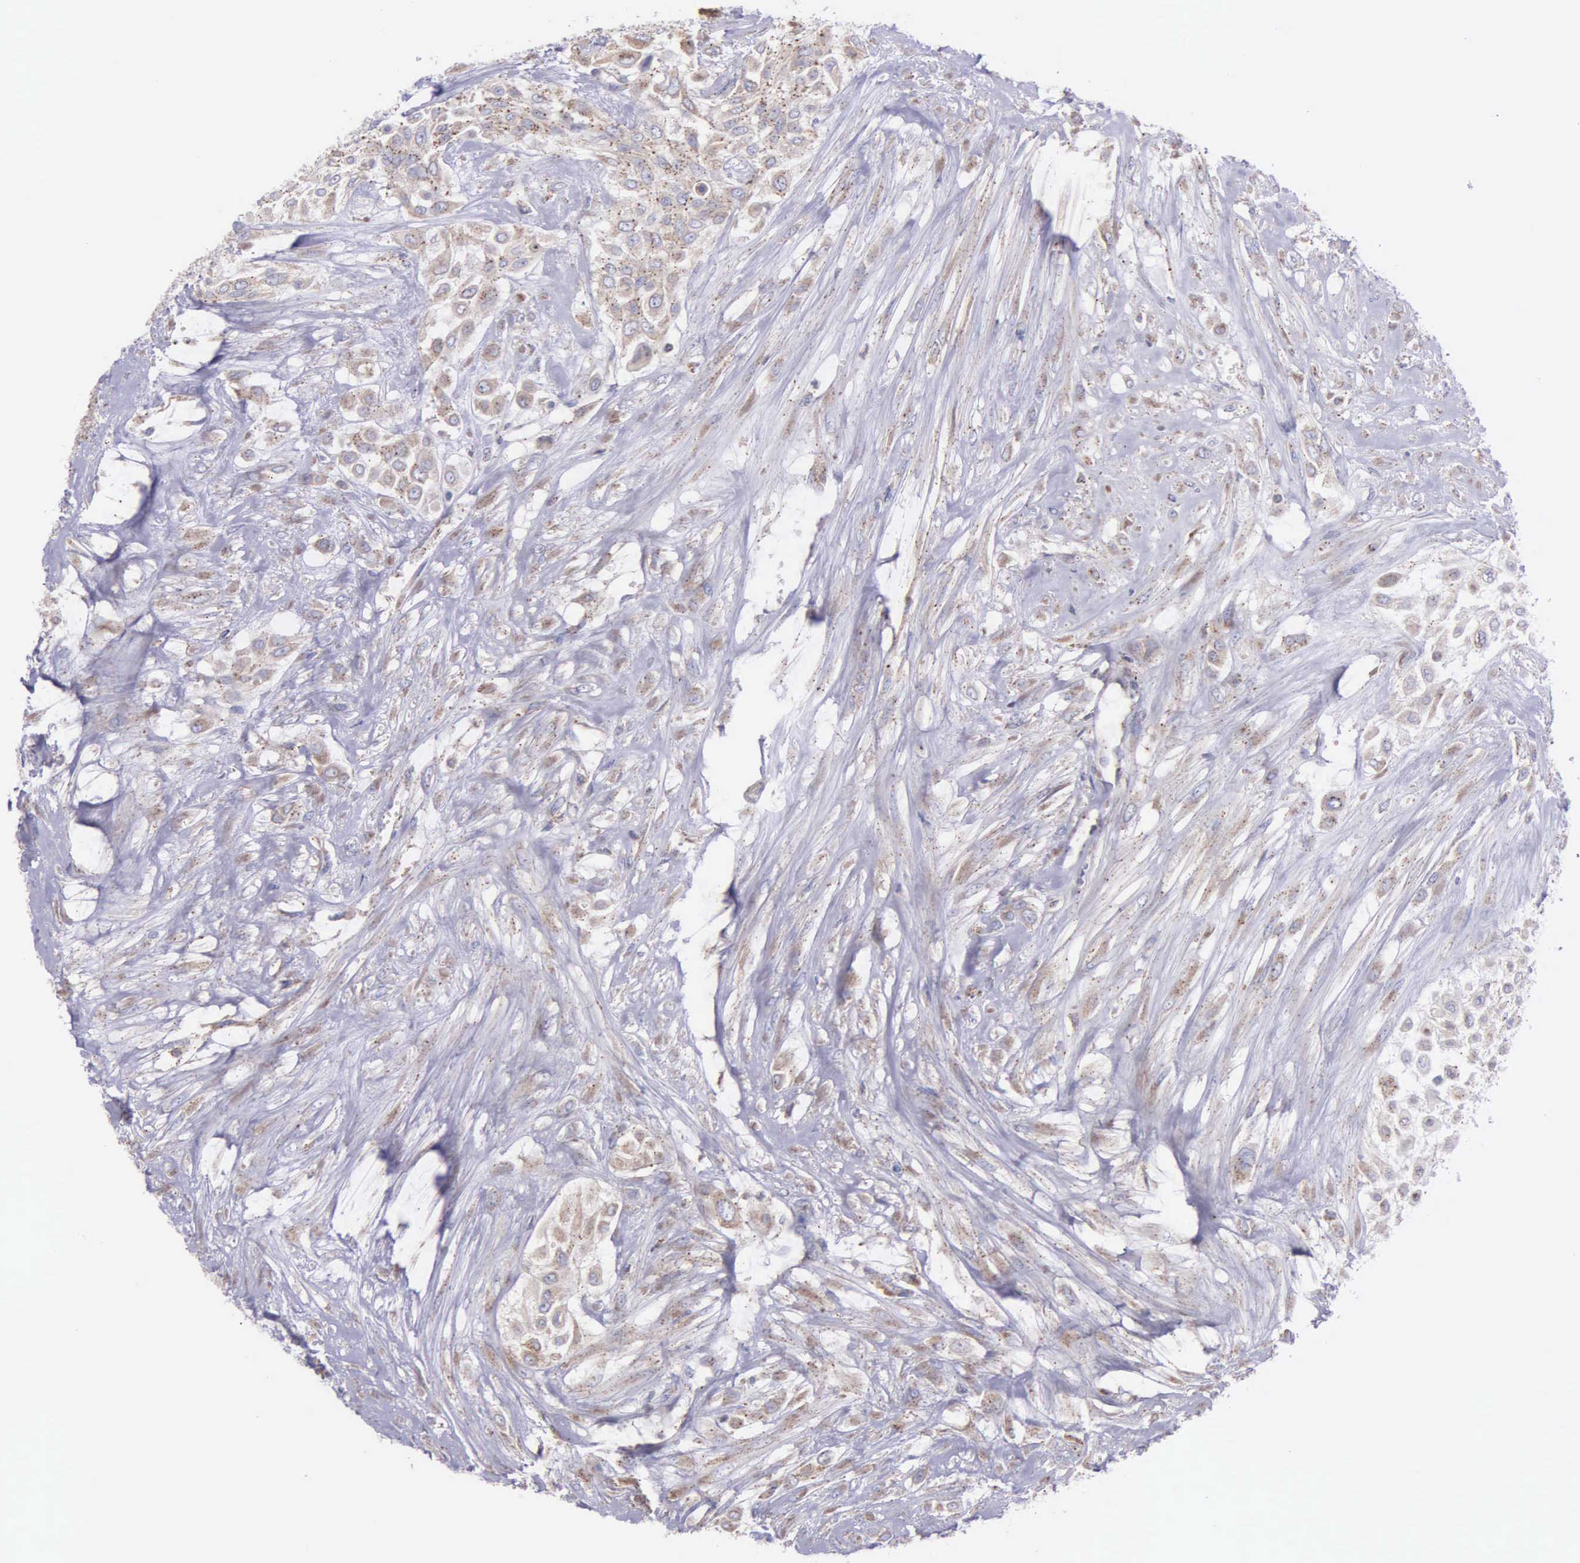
{"staining": {"intensity": "weak", "quantity": ">75%", "location": "cytoplasmic/membranous"}, "tissue": "urothelial cancer", "cell_type": "Tumor cells", "image_type": "cancer", "snomed": [{"axis": "morphology", "description": "Urothelial carcinoma, High grade"}, {"axis": "topography", "description": "Urinary bladder"}], "caption": "This micrograph exhibits immunohistochemistry (IHC) staining of human high-grade urothelial carcinoma, with low weak cytoplasmic/membranous positivity in approximately >75% of tumor cells.", "gene": "MIA2", "patient": {"sex": "male", "age": 57}}